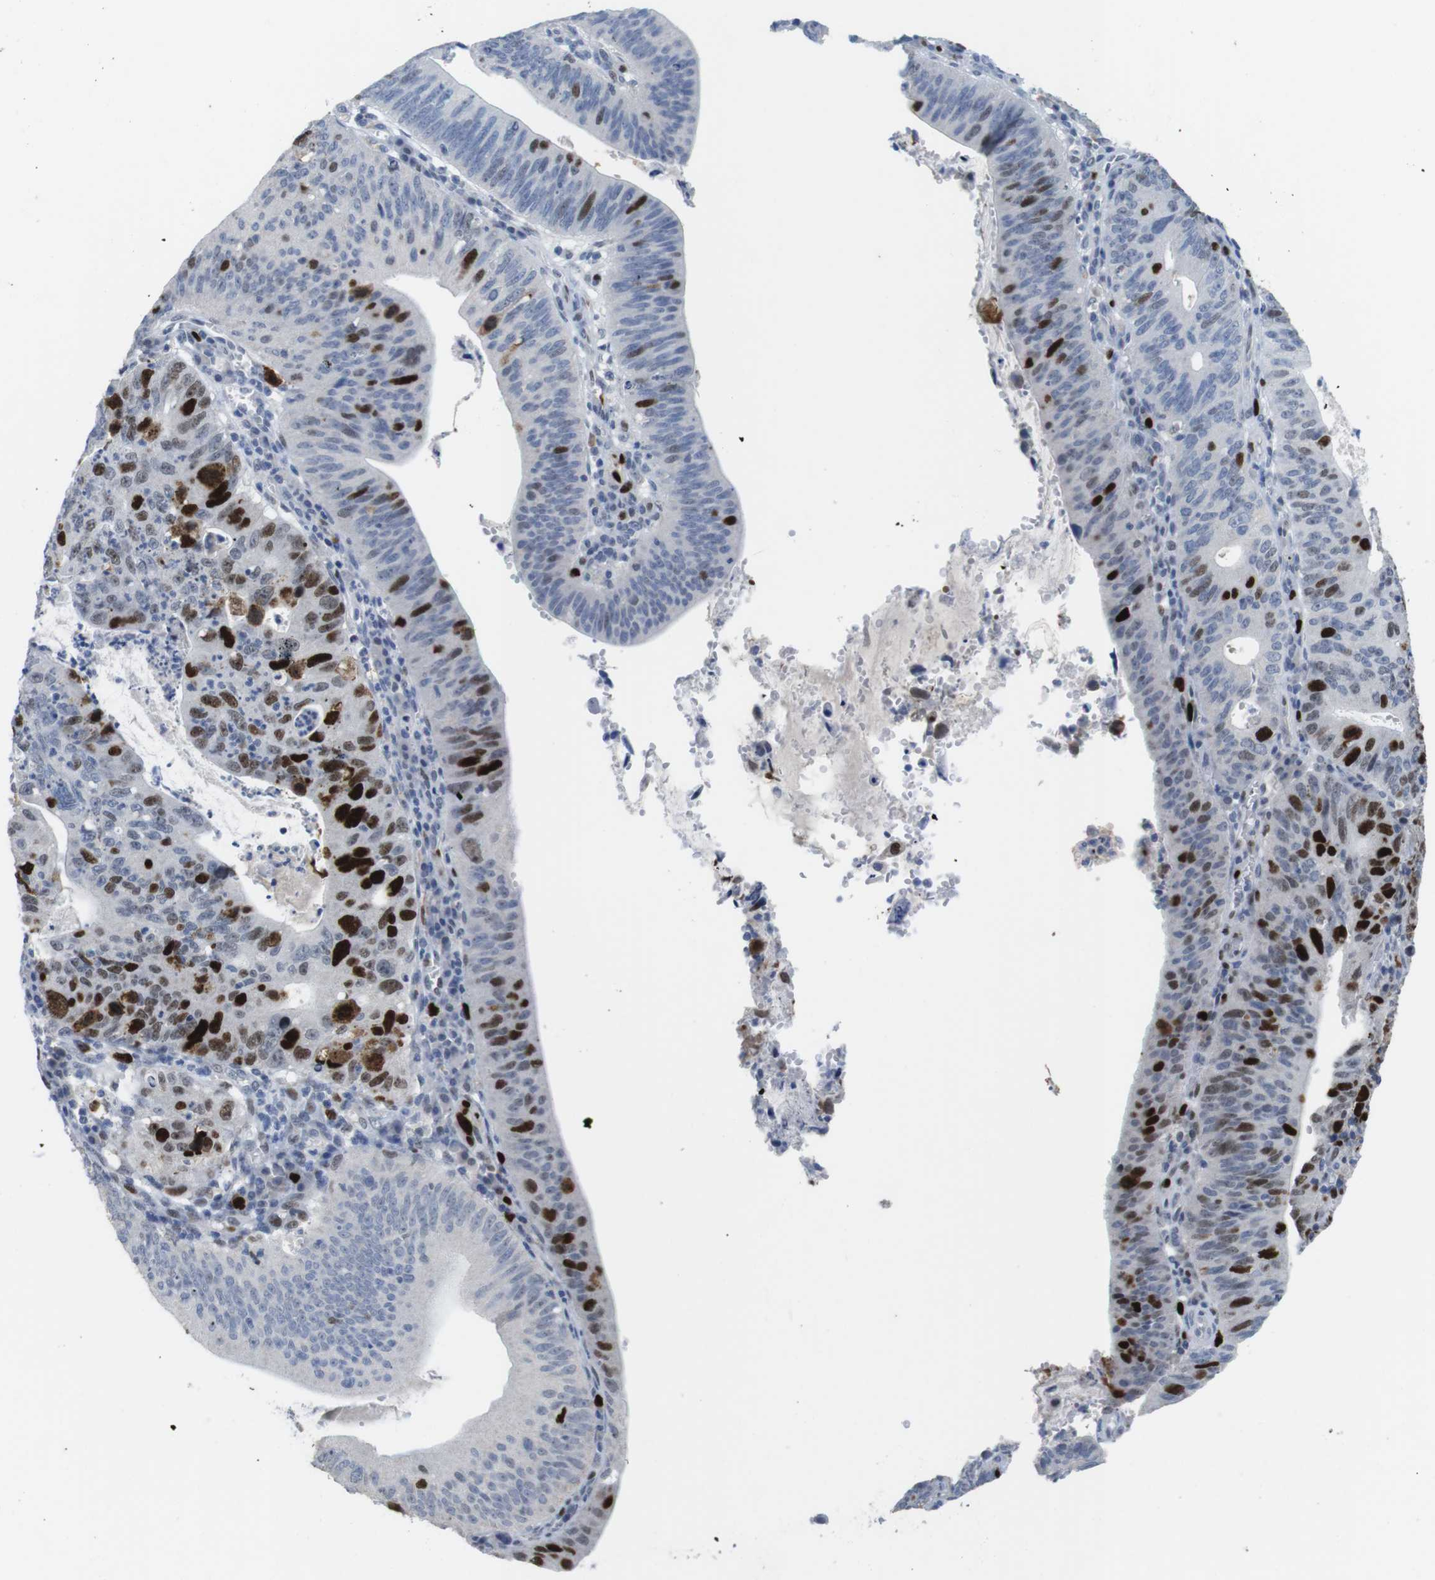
{"staining": {"intensity": "strong", "quantity": "<25%", "location": "nuclear"}, "tissue": "stomach cancer", "cell_type": "Tumor cells", "image_type": "cancer", "snomed": [{"axis": "morphology", "description": "Adenocarcinoma, NOS"}, {"axis": "topography", "description": "Stomach"}], "caption": "Protein staining shows strong nuclear positivity in about <25% of tumor cells in adenocarcinoma (stomach).", "gene": "KPNA2", "patient": {"sex": "male", "age": 59}}